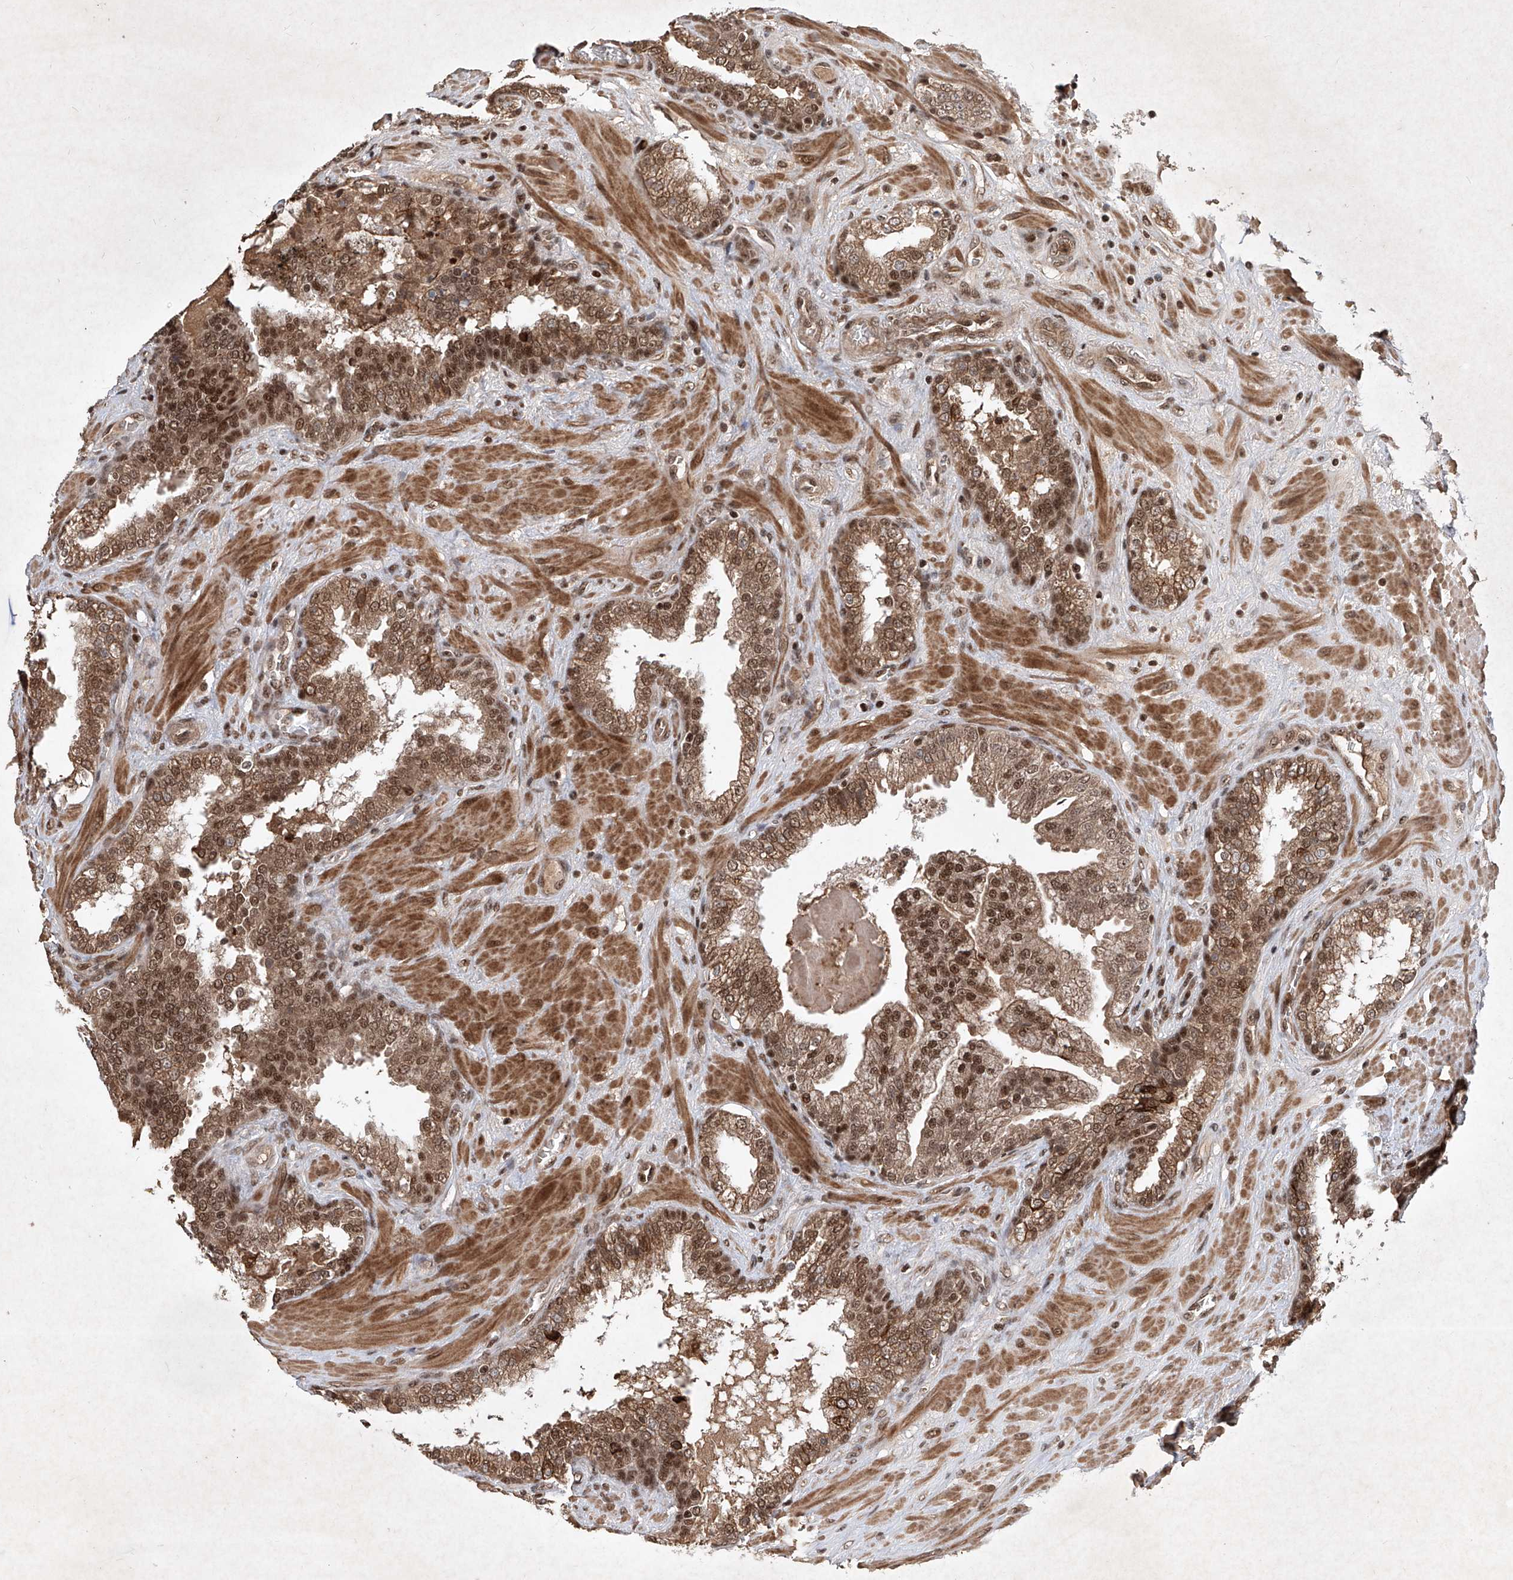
{"staining": {"intensity": "moderate", "quantity": ">75%", "location": "cytoplasmic/membranous,nuclear"}, "tissue": "prostate cancer", "cell_type": "Tumor cells", "image_type": "cancer", "snomed": [{"axis": "morphology", "description": "Adenocarcinoma, Low grade"}, {"axis": "topography", "description": "Prostate"}], "caption": "The micrograph displays staining of prostate low-grade adenocarcinoma, revealing moderate cytoplasmic/membranous and nuclear protein staining (brown color) within tumor cells.", "gene": "IRF2", "patient": {"sex": "male", "age": 67}}